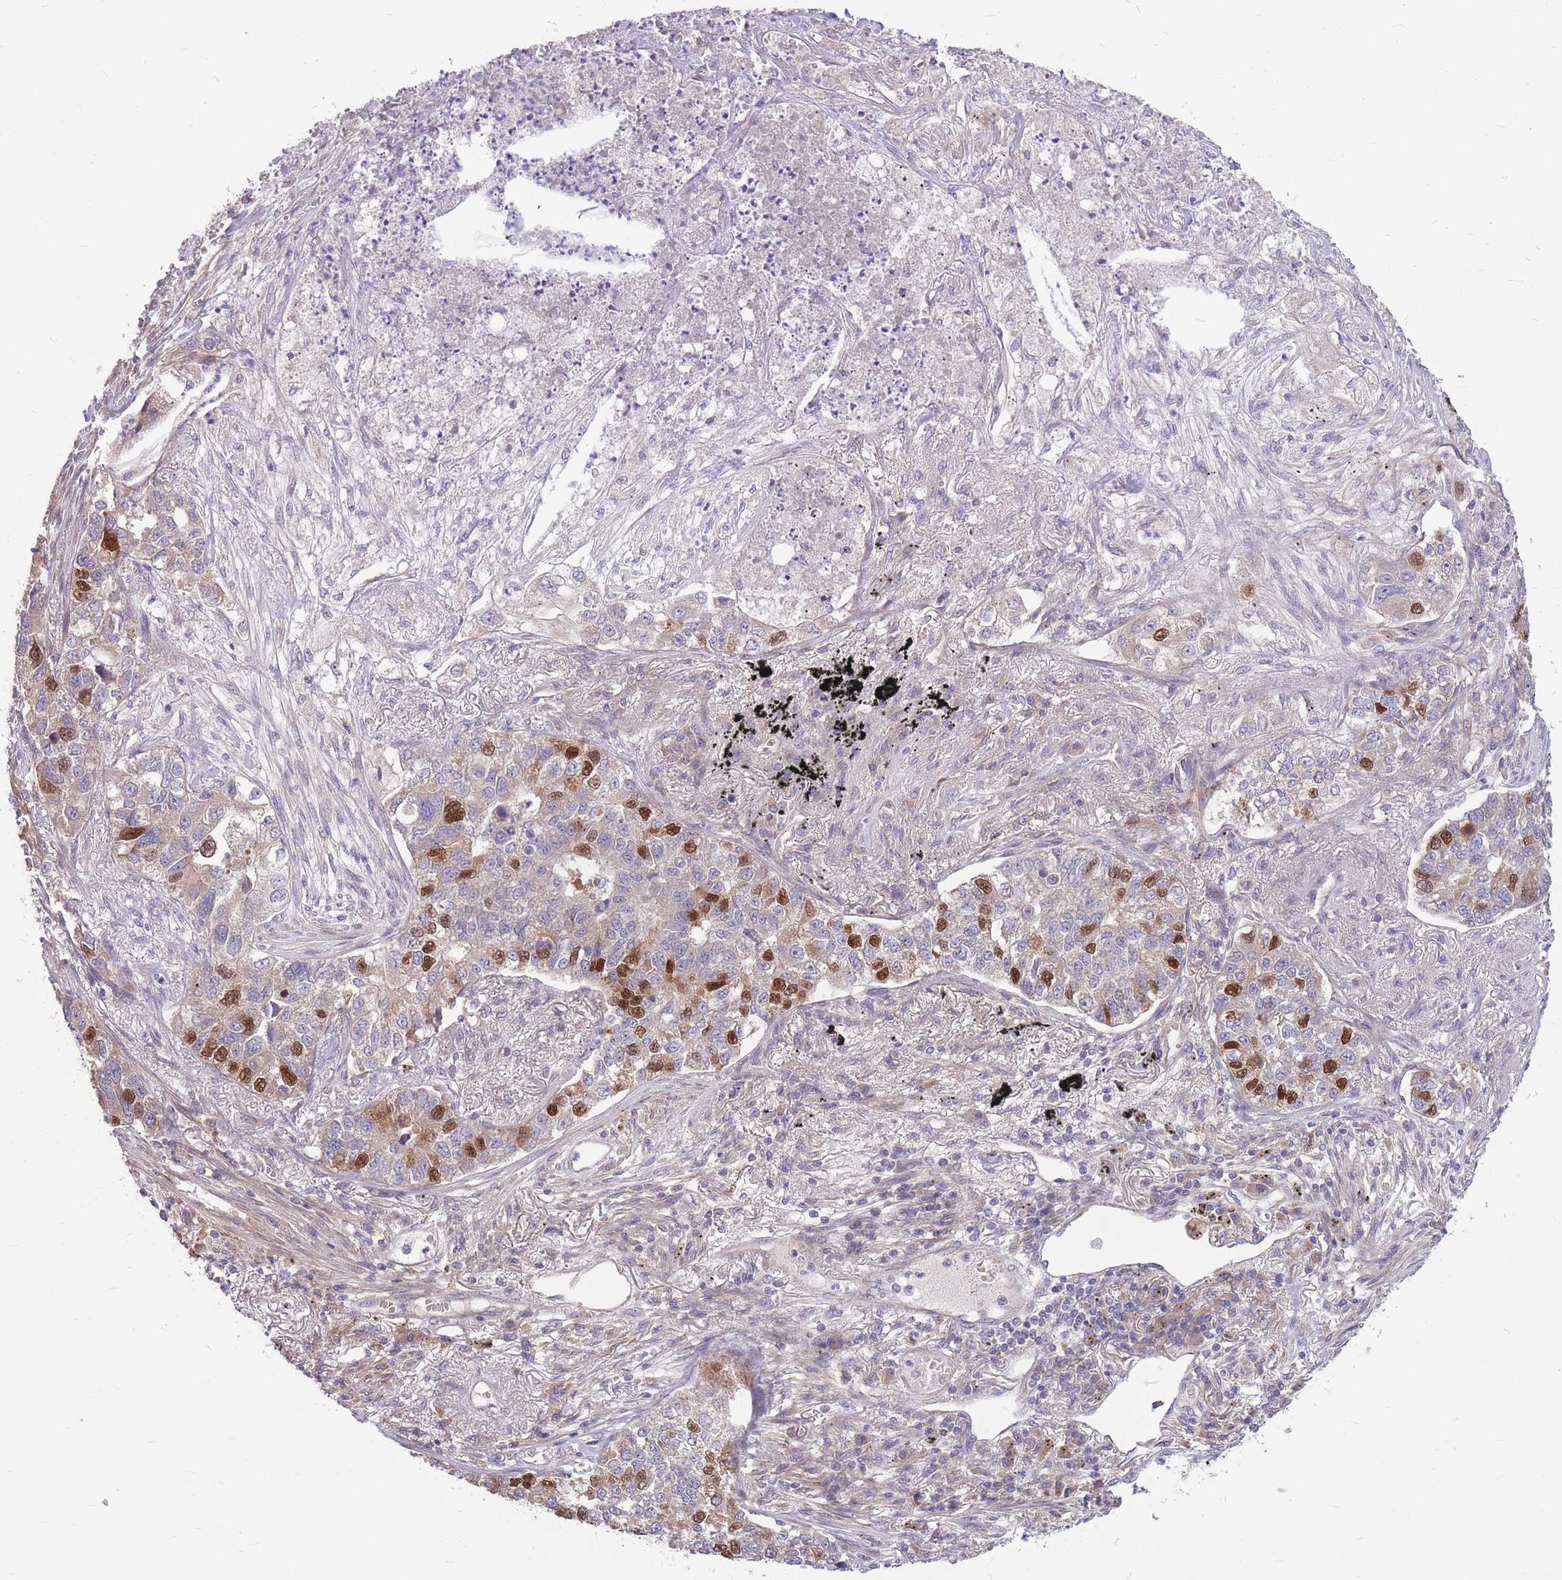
{"staining": {"intensity": "strong", "quantity": "<25%", "location": "nuclear"}, "tissue": "lung cancer", "cell_type": "Tumor cells", "image_type": "cancer", "snomed": [{"axis": "morphology", "description": "Adenocarcinoma, NOS"}, {"axis": "topography", "description": "Lung"}], "caption": "Lung cancer (adenocarcinoma) stained with DAB (3,3'-diaminobenzidine) IHC displays medium levels of strong nuclear expression in about <25% of tumor cells.", "gene": "GMNN", "patient": {"sex": "male", "age": 49}}